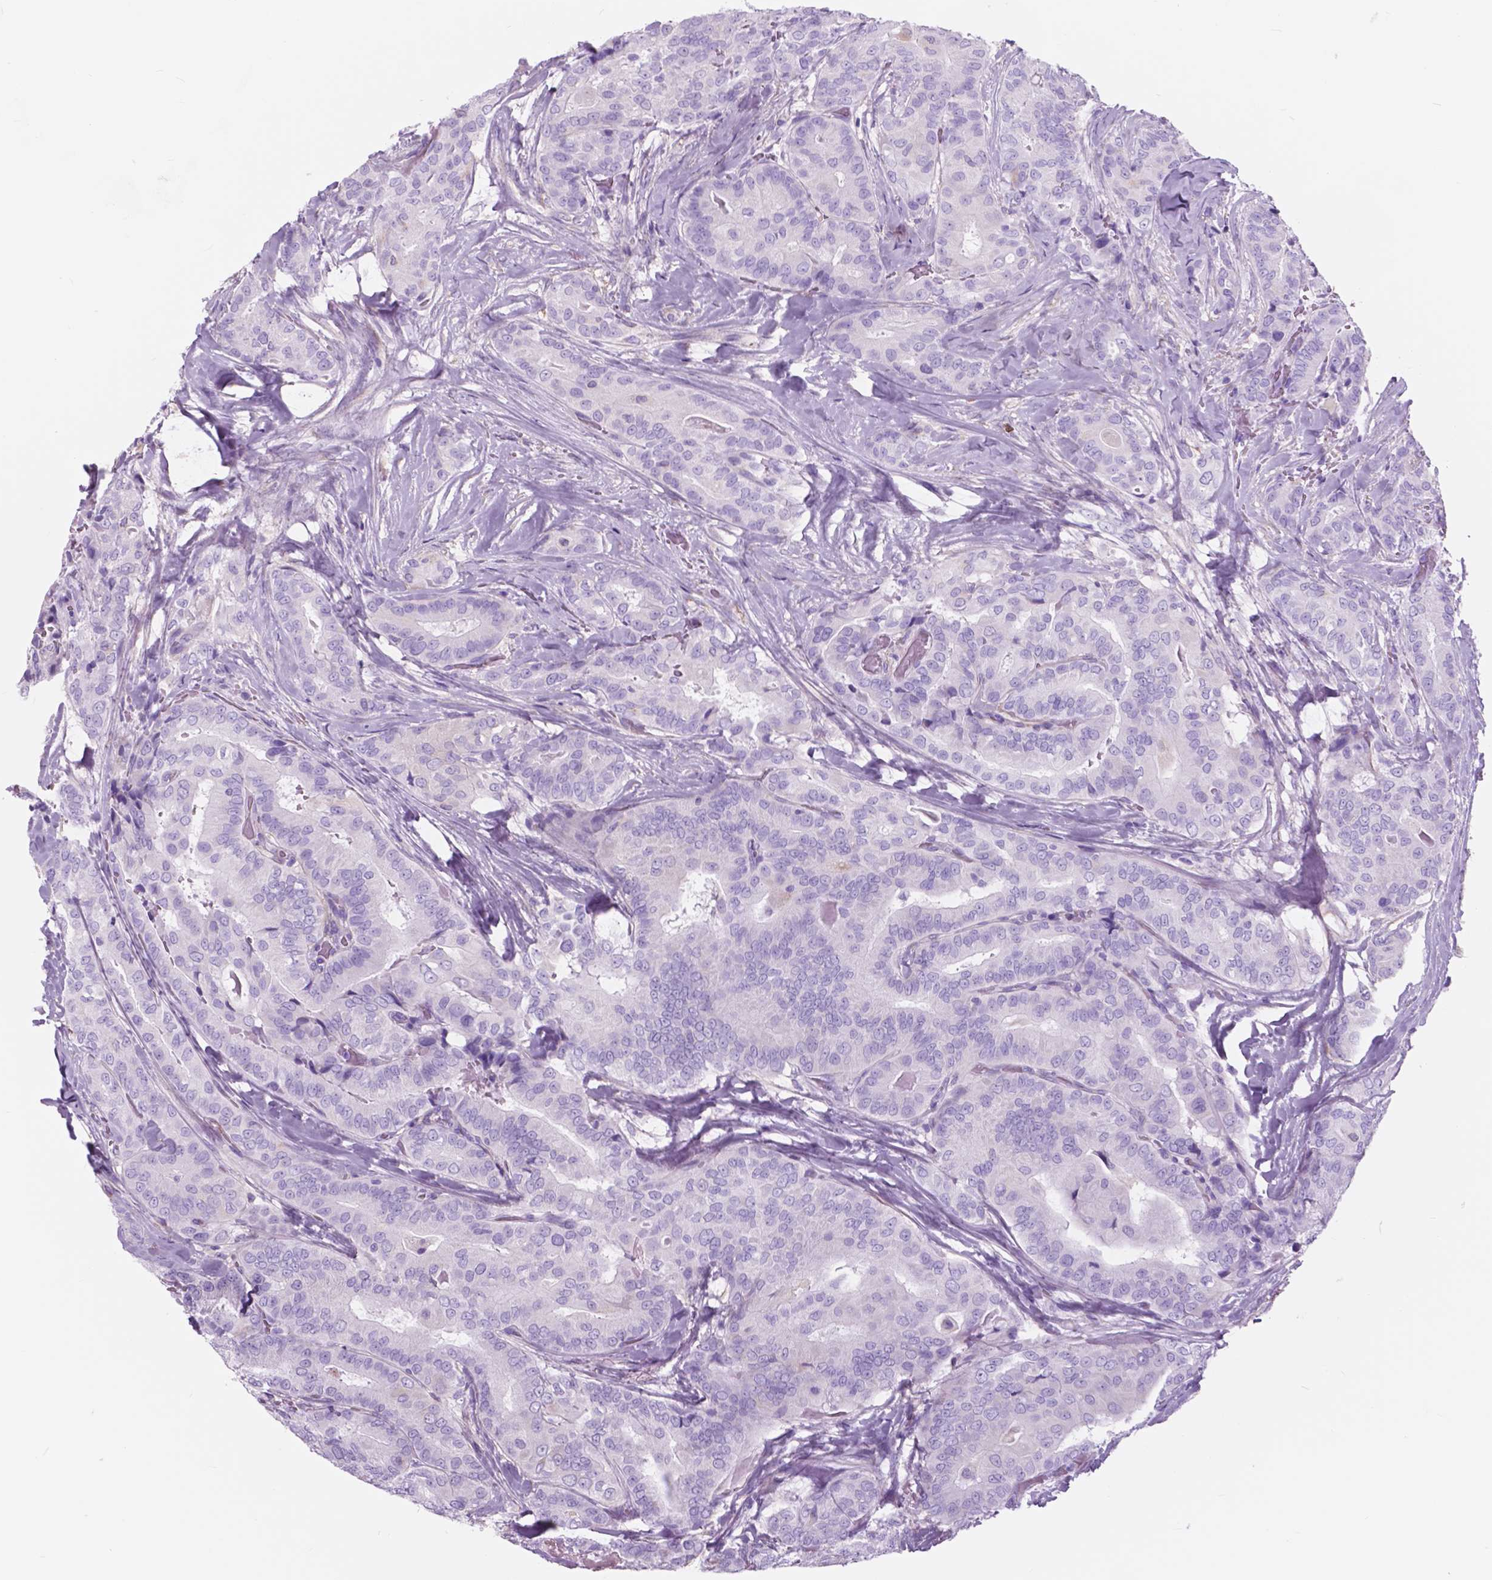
{"staining": {"intensity": "negative", "quantity": "none", "location": "none"}, "tissue": "thyroid cancer", "cell_type": "Tumor cells", "image_type": "cancer", "snomed": [{"axis": "morphology", "description": "Papillary adenocarcinoma, NOS"}, {"axis": "topography", "description": "Thyroid gland"}], "caption": "Thyroid cancer was stained to show a protein in brown. There is no significant staining in tumor cells.", "gene": "FXYD2", "patient": {"sex": "male", "age": 61}}